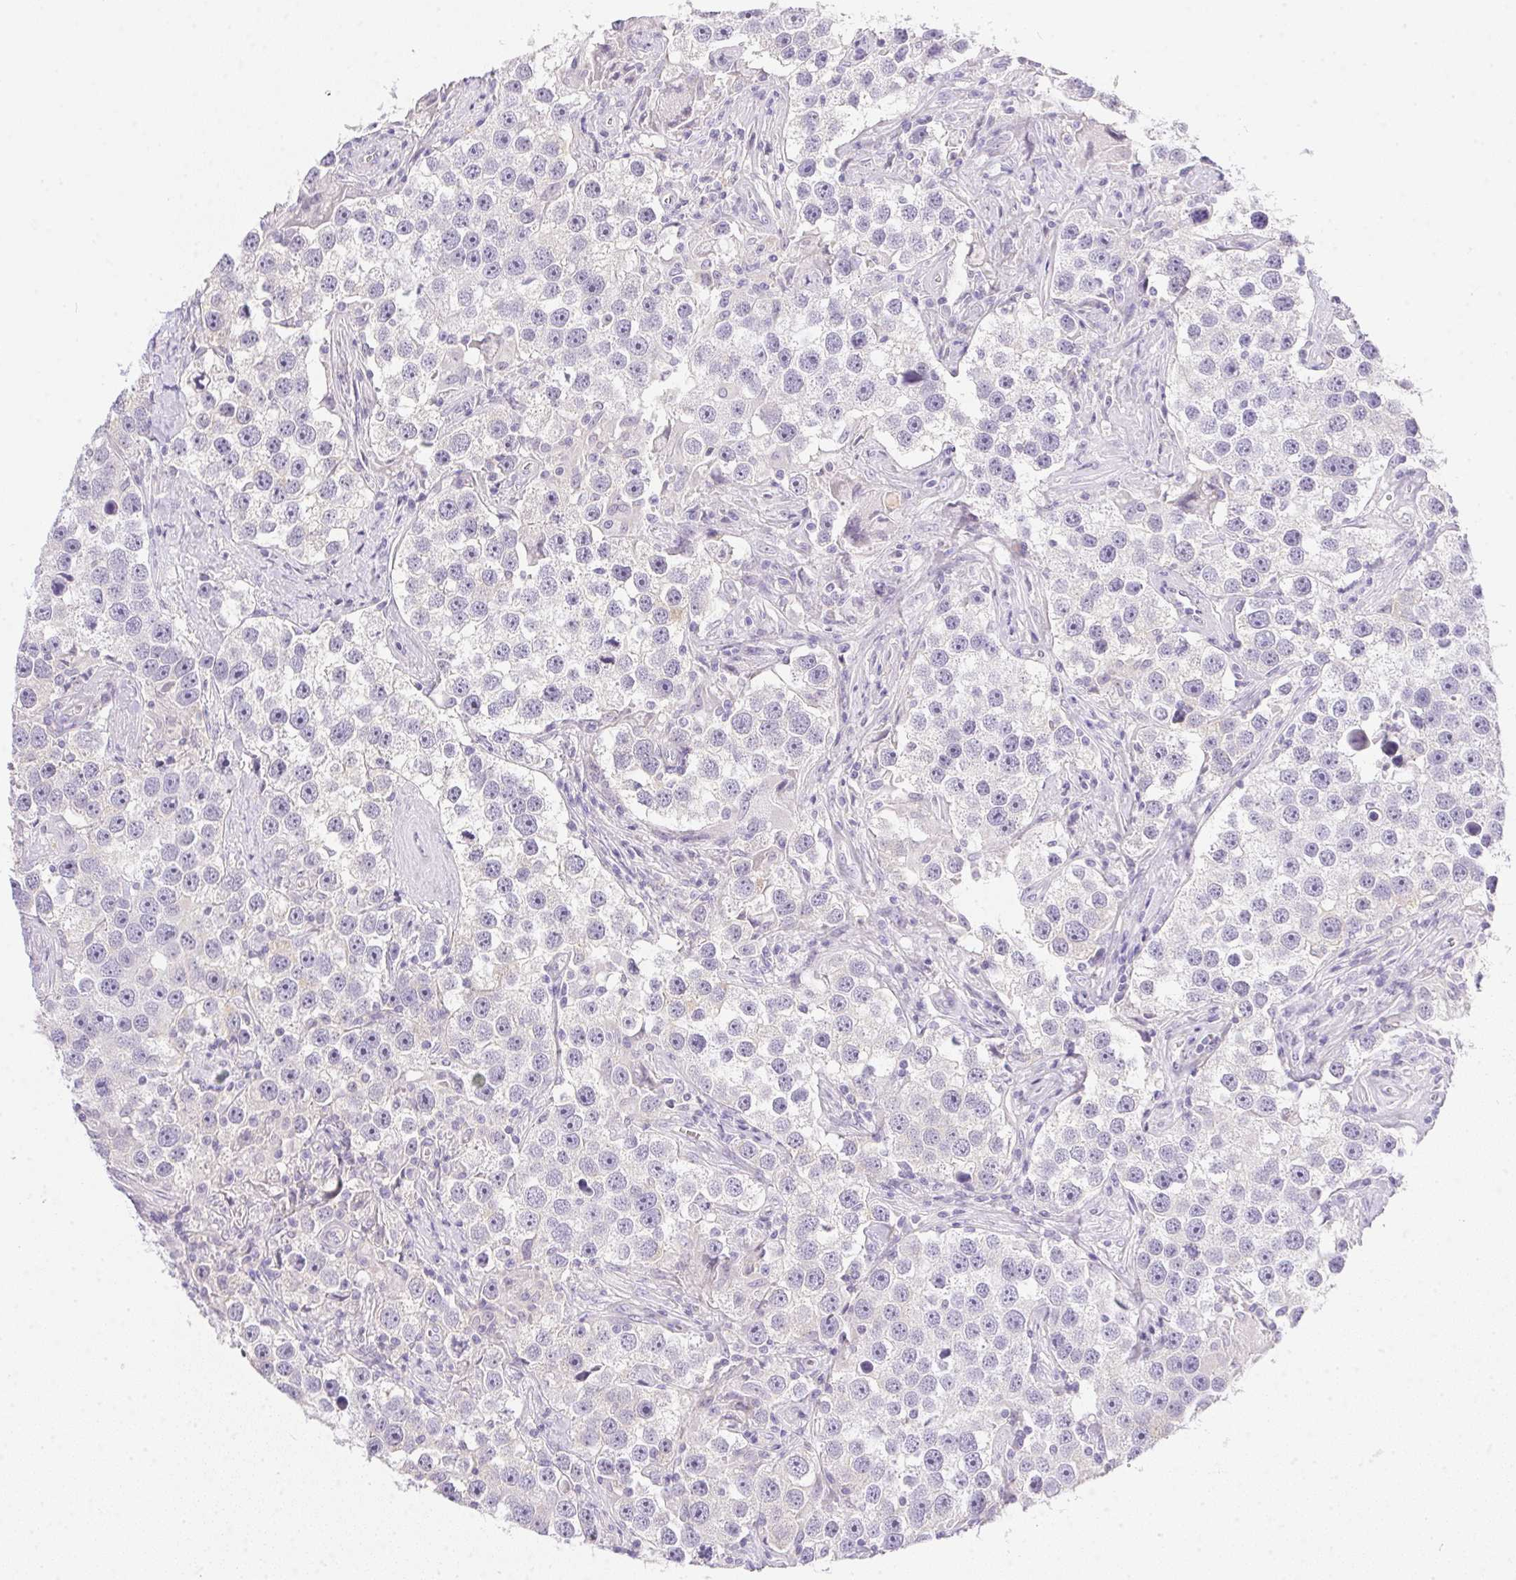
{"staining": {"intensity": "negative", "quantity": "none", "location": "none"}, "tissue": "testis cancer", "cell_type": "Tumor cells", "image_type": "cancer", "snomed": [{"axis": "morphology", "description": "Seminoma, NOS"}, {"axis": "topography", "description": "Testis"}], "caption": "High magnification brightfield microscopy of testis cancer stained with DAB (3,3'-diaminobenzidine) (brown) and counterstained with hematoxylin (blue): tumor cells show no significant expression.", "gene": "SLC17A7", "patient": {"sex": "male", "age": 49}}